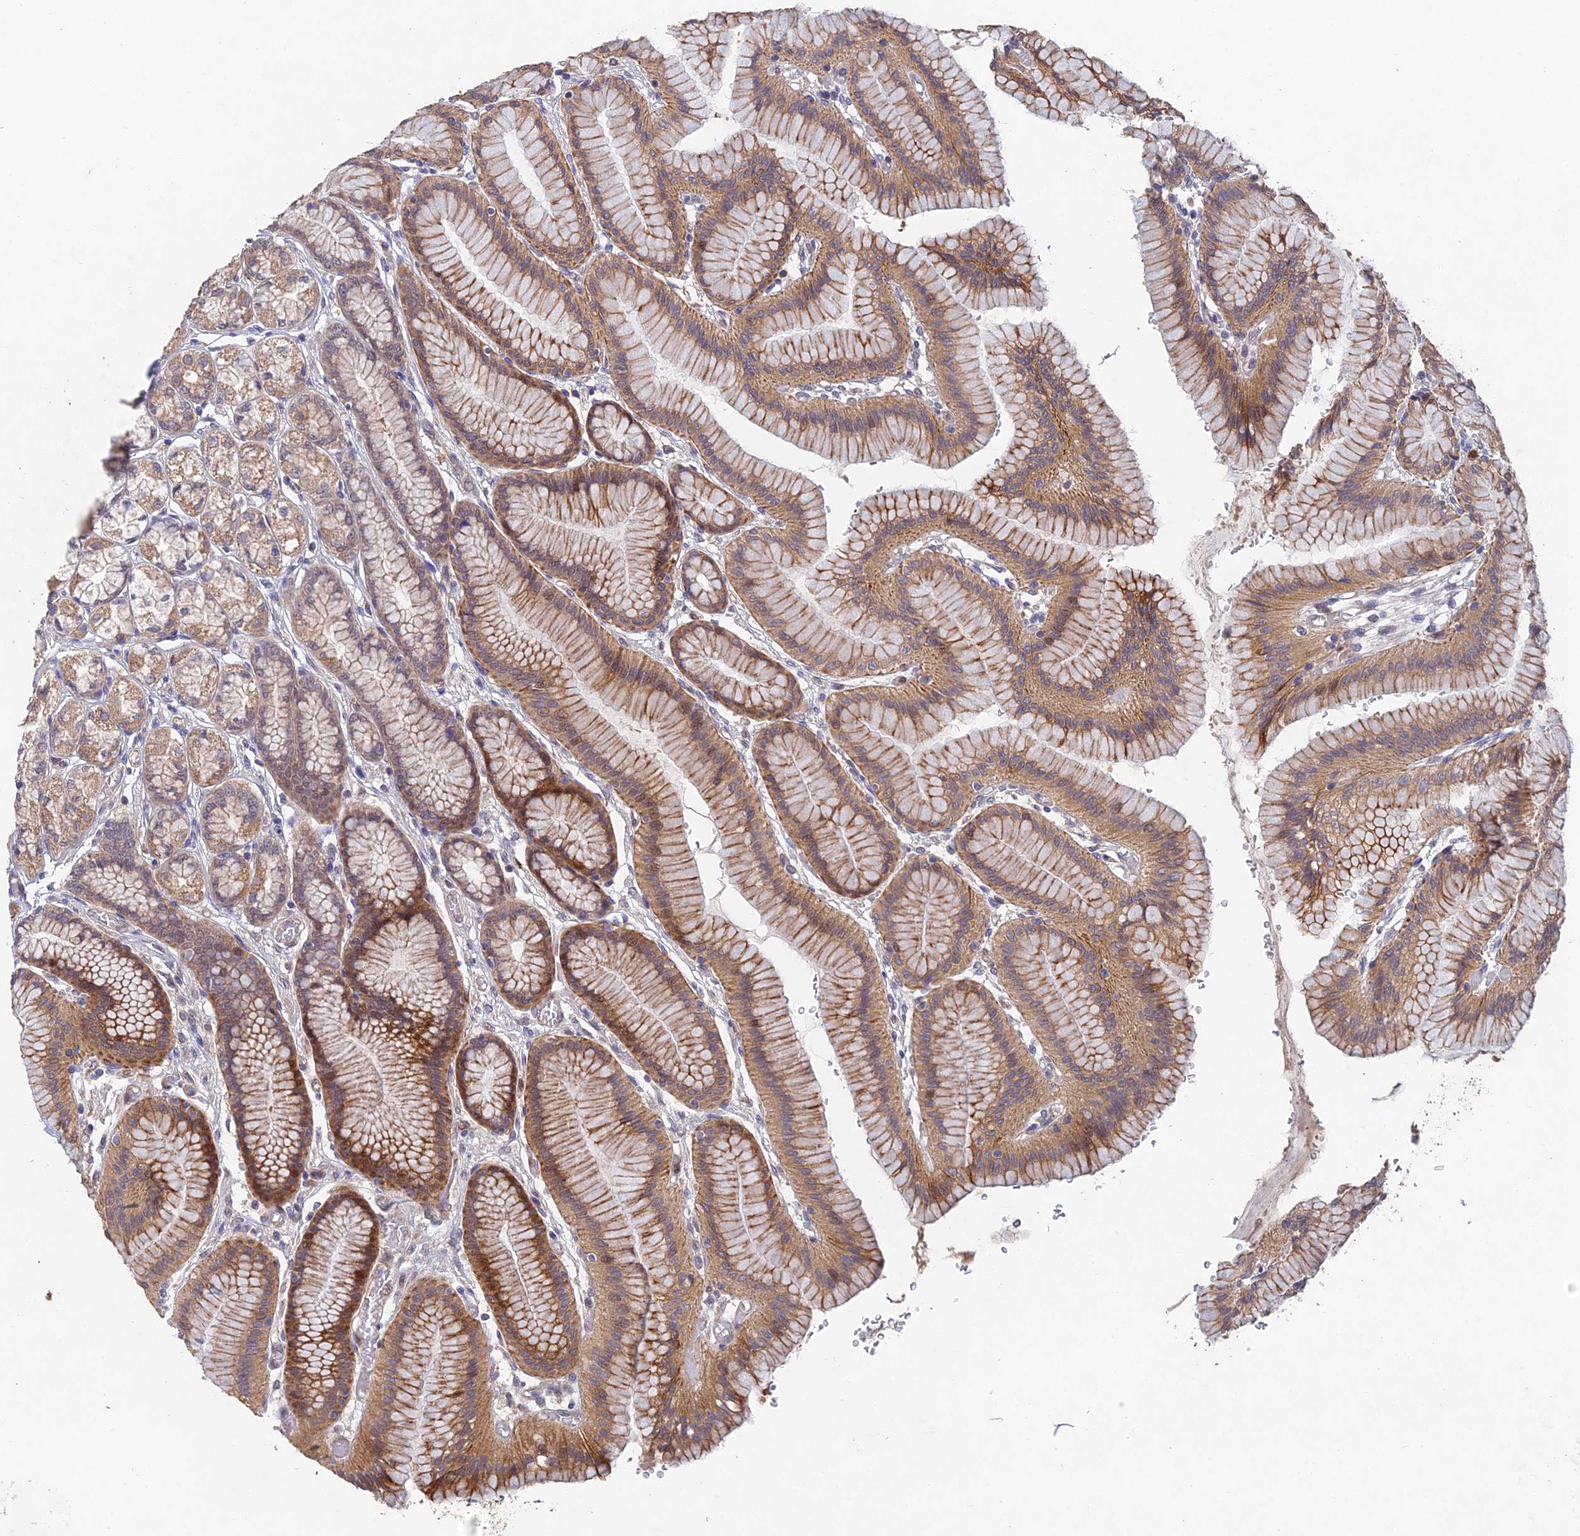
{"staining": {"intensity": "strong", "quantity": ">75%", "location": "cytoplasmic/membranous"}, "tissue": "stomach", "cell_type": "Glandular cells", "image_type": "normal", "snomed": [{"axis": "morphology", "description": "Normal tissue, NOS"}, {"axis": "morphology", "description": "Adenocarcinoma, NOS"}, {"axis": "morphology", "description": "Adenocarcinoma, High grade"}, {"axis": "topography", "description": "Stomach, upper"}, {"axis": "topography", "description": "Stomach"}], "caption": "Stomach stained with IHC demonstrates strong cytoplasmic/membranous positivity in approximately >75% of glandular cells.", "gene": "NSMCE1", "patient": {"sex": "female", "age": 65}}